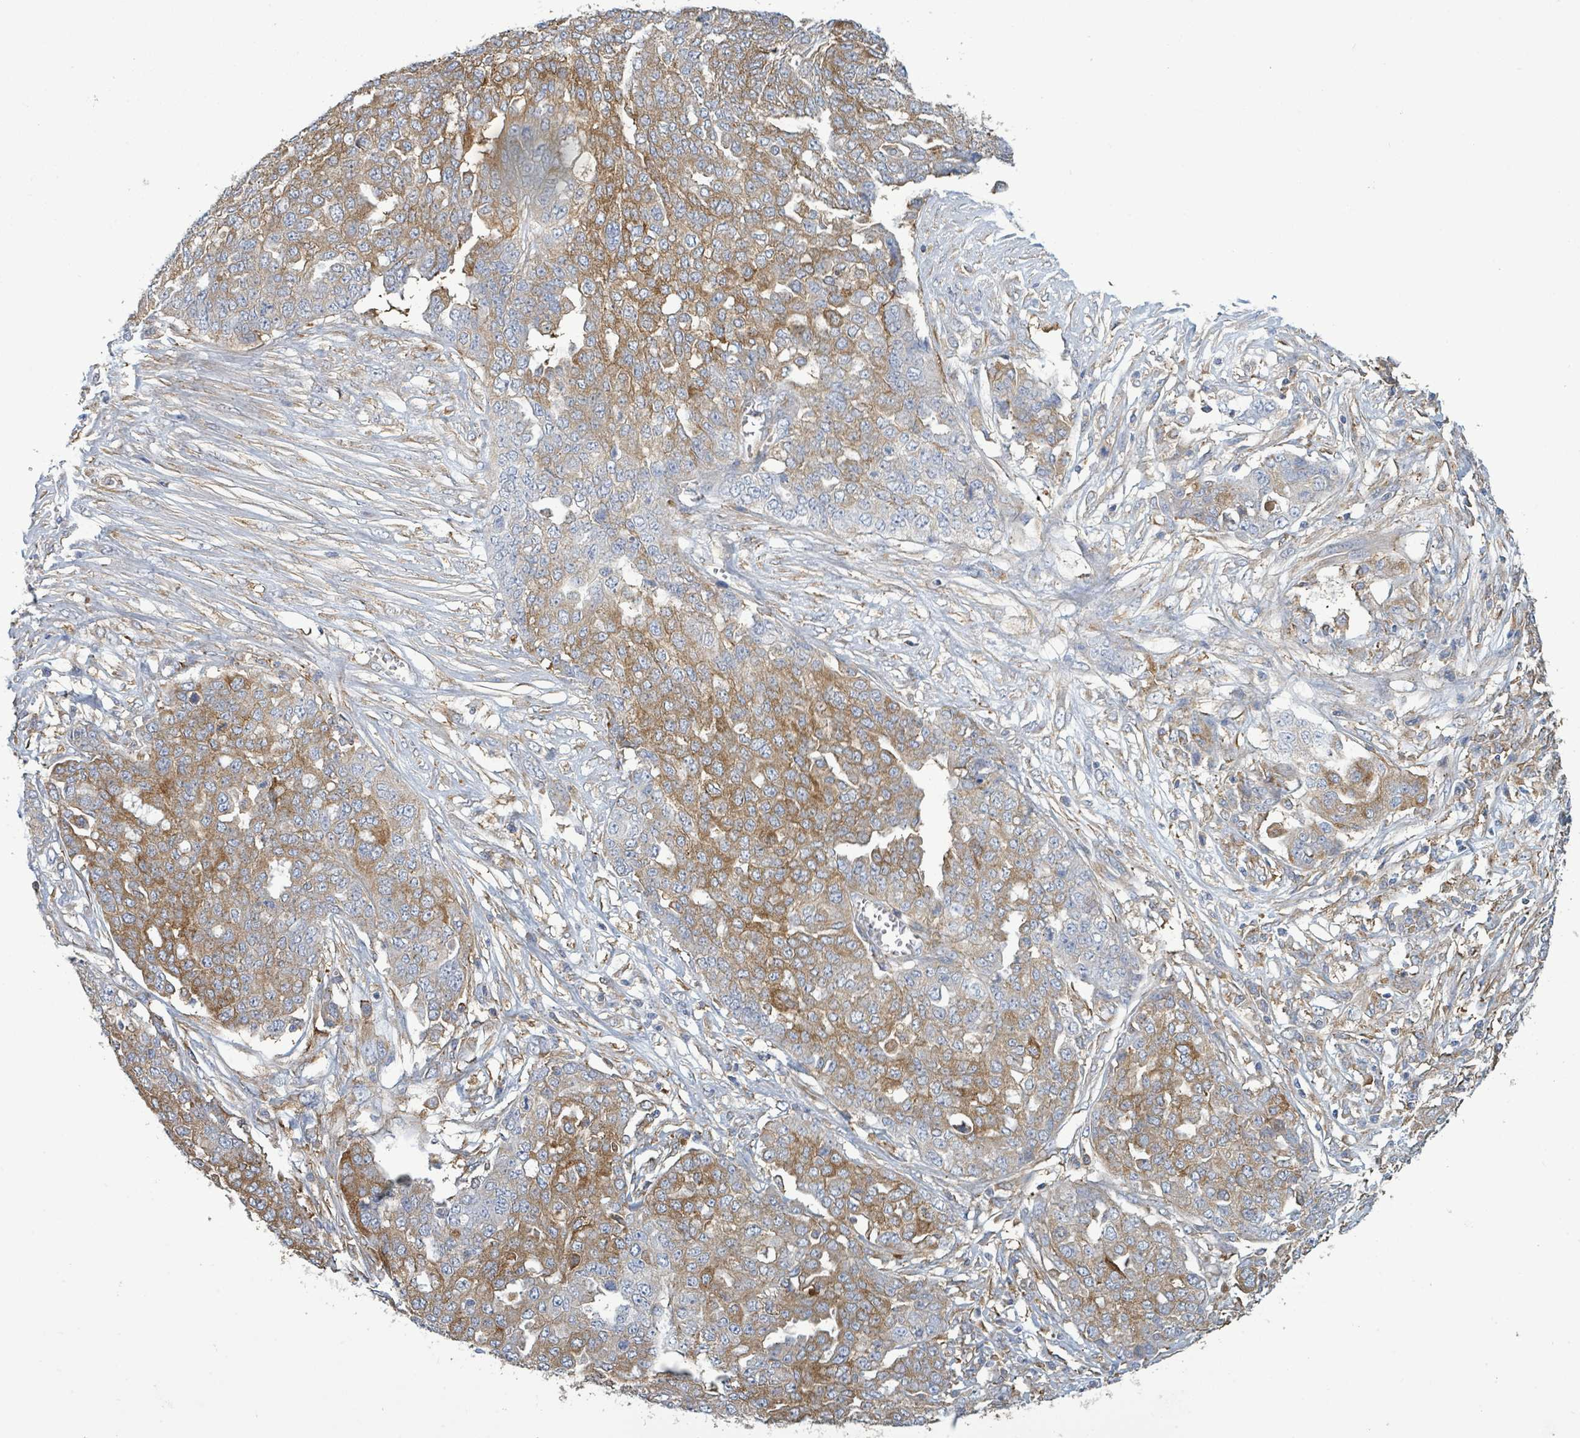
{"staining": {"intensity": "moderate", "quantity": ">75%", "location": "cytoplasmic/membranous"}, "tissue": "ovarian cancer", "cell_type": "Tumor cells", "image_type": "cancer", "snomed": [{"axis": "morphology", "description": "Cystadenocarcinoma, serous, NOS"}, {"axis": "topography", "description": "Soft tissue"}, {"axis": "topography", "description": "Ovary"}], "caption": "Human ovarian cancer stained with a brown dye displays moderate cytoplasmic/membranous positive expression in approximately >75% of tumor cells.", "gene": "EGFL7", "patient": {"sex": "female", "age": 57}}